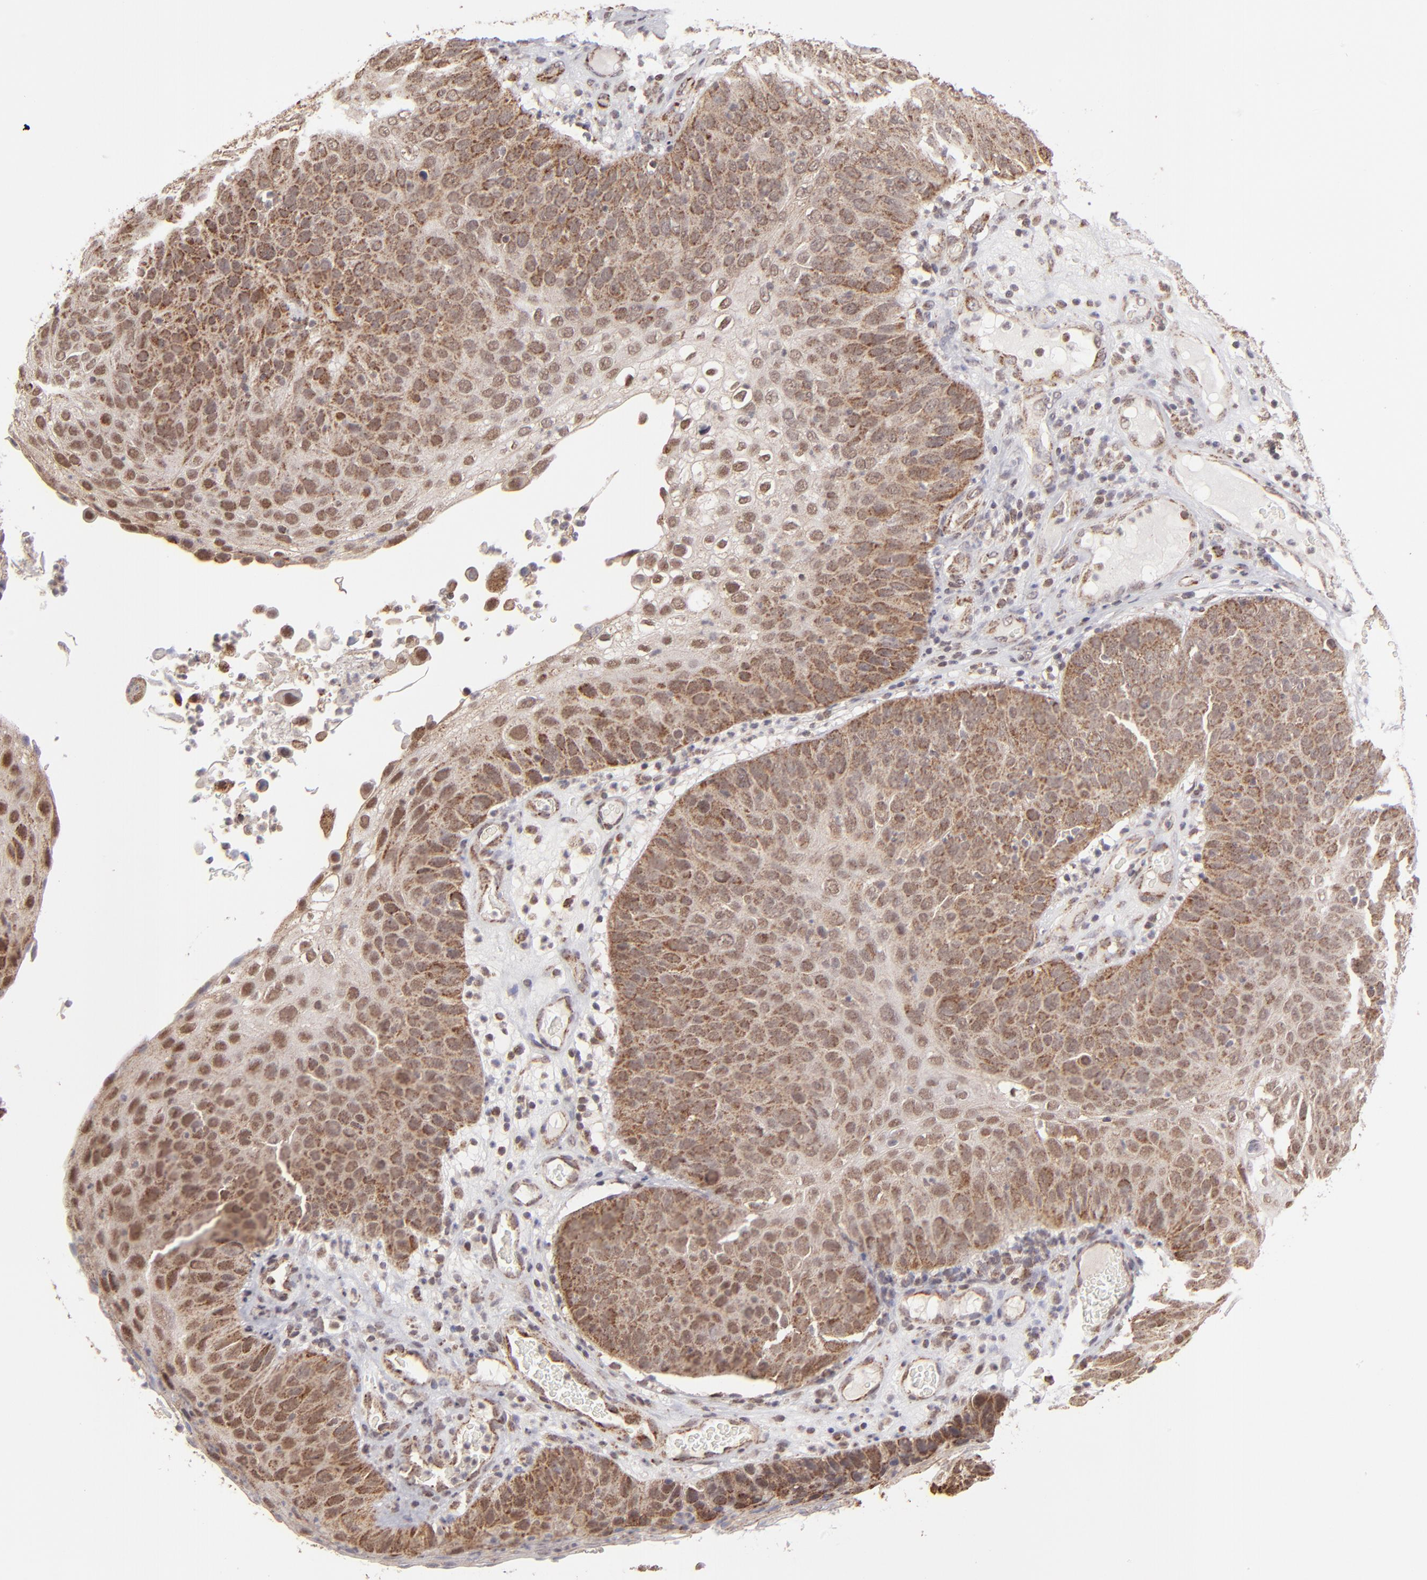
{"staining": {"intensity": "moderate", "quantity": ">75%", "location": "cytoplasmic/membranous,nuclear"}, "tissue": "skin cancer", "cell_type": "Tumor cells", "image_type": "cancer", "snomed": [{"axis": "morphology", "description": "Squamous cell carcinoma, NOS"}, {"axis": "topography", "description": "Skin"}], "caption": "Skin squamous cell carcinoma tissue demonstrates moderate cytoplasmic/membranous and nuclear expression in approximately >75% of tumor cells, visualized by immunohistochemistry. (Brightfield microscopy of DAB IHC at high magnification).", "gene": "SLC15A1", "patient": {"sex": "male", "age": 87}}